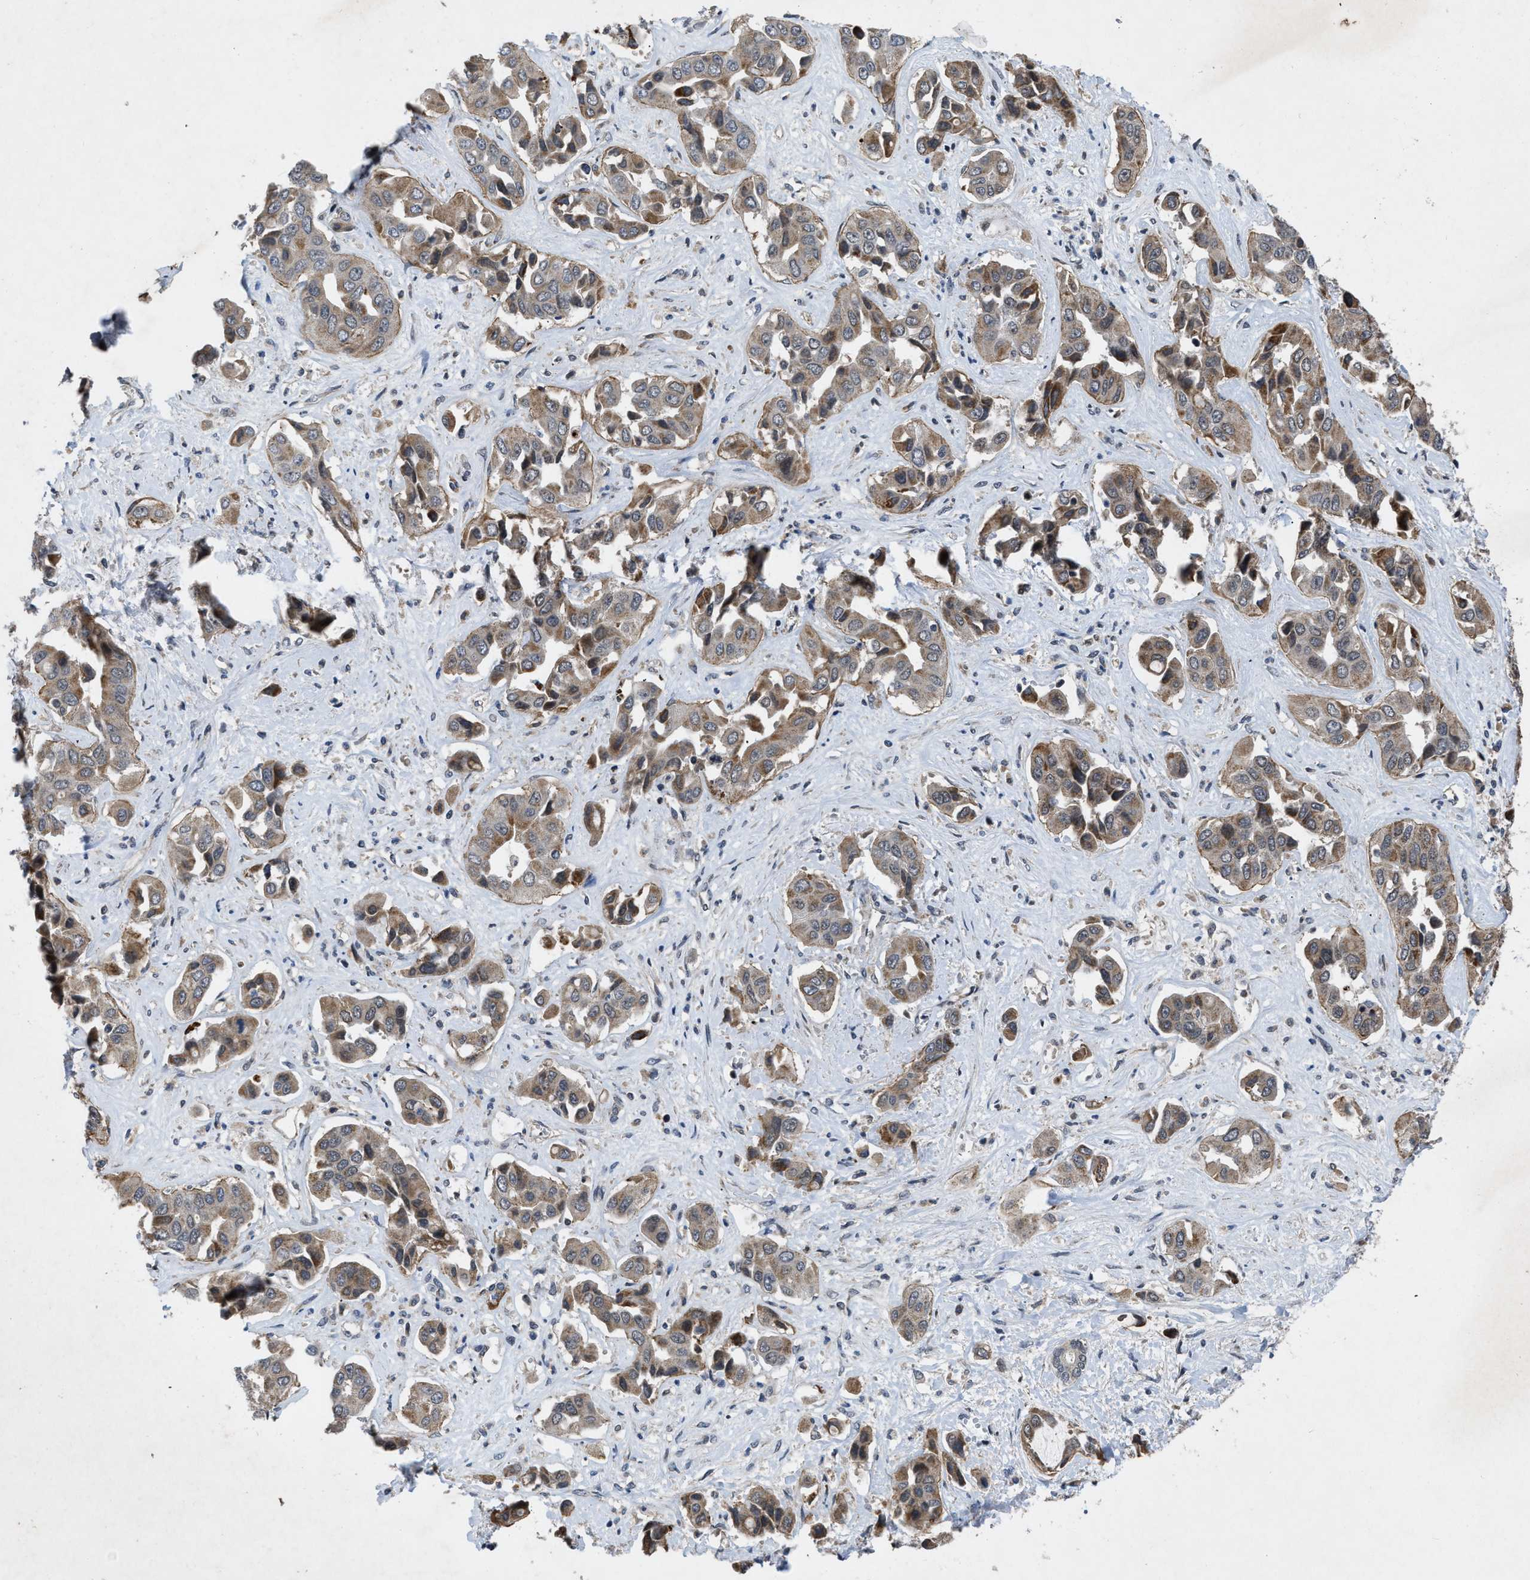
{"staining": {"intensity": "moderate", "quantity": "25%-75%", "location": "cytoplasmic/membranous"}, "tissue": "liver cancer", "cell_type": "Tumor cells", "image_type": "cancer", "snomed": [{"axis": "morphology", "description": "Cholangiocarcinoma"}, {"axis": "topography", "description": "Liver"}], "caption": "Liver cholangiocarcinoma stained with immunohistochemistry shows moderate cytoplasmic/membranous expression in about 25%-75% of tumor cells. The staining was performed using DAB (3,3'-diaminobenzidine), with brown indicating positive protein expression. Nuclei are stained blue with hematoxylin.", "gene": "ZNHIT1", "patient": {"sex": "female", "age": 52}}